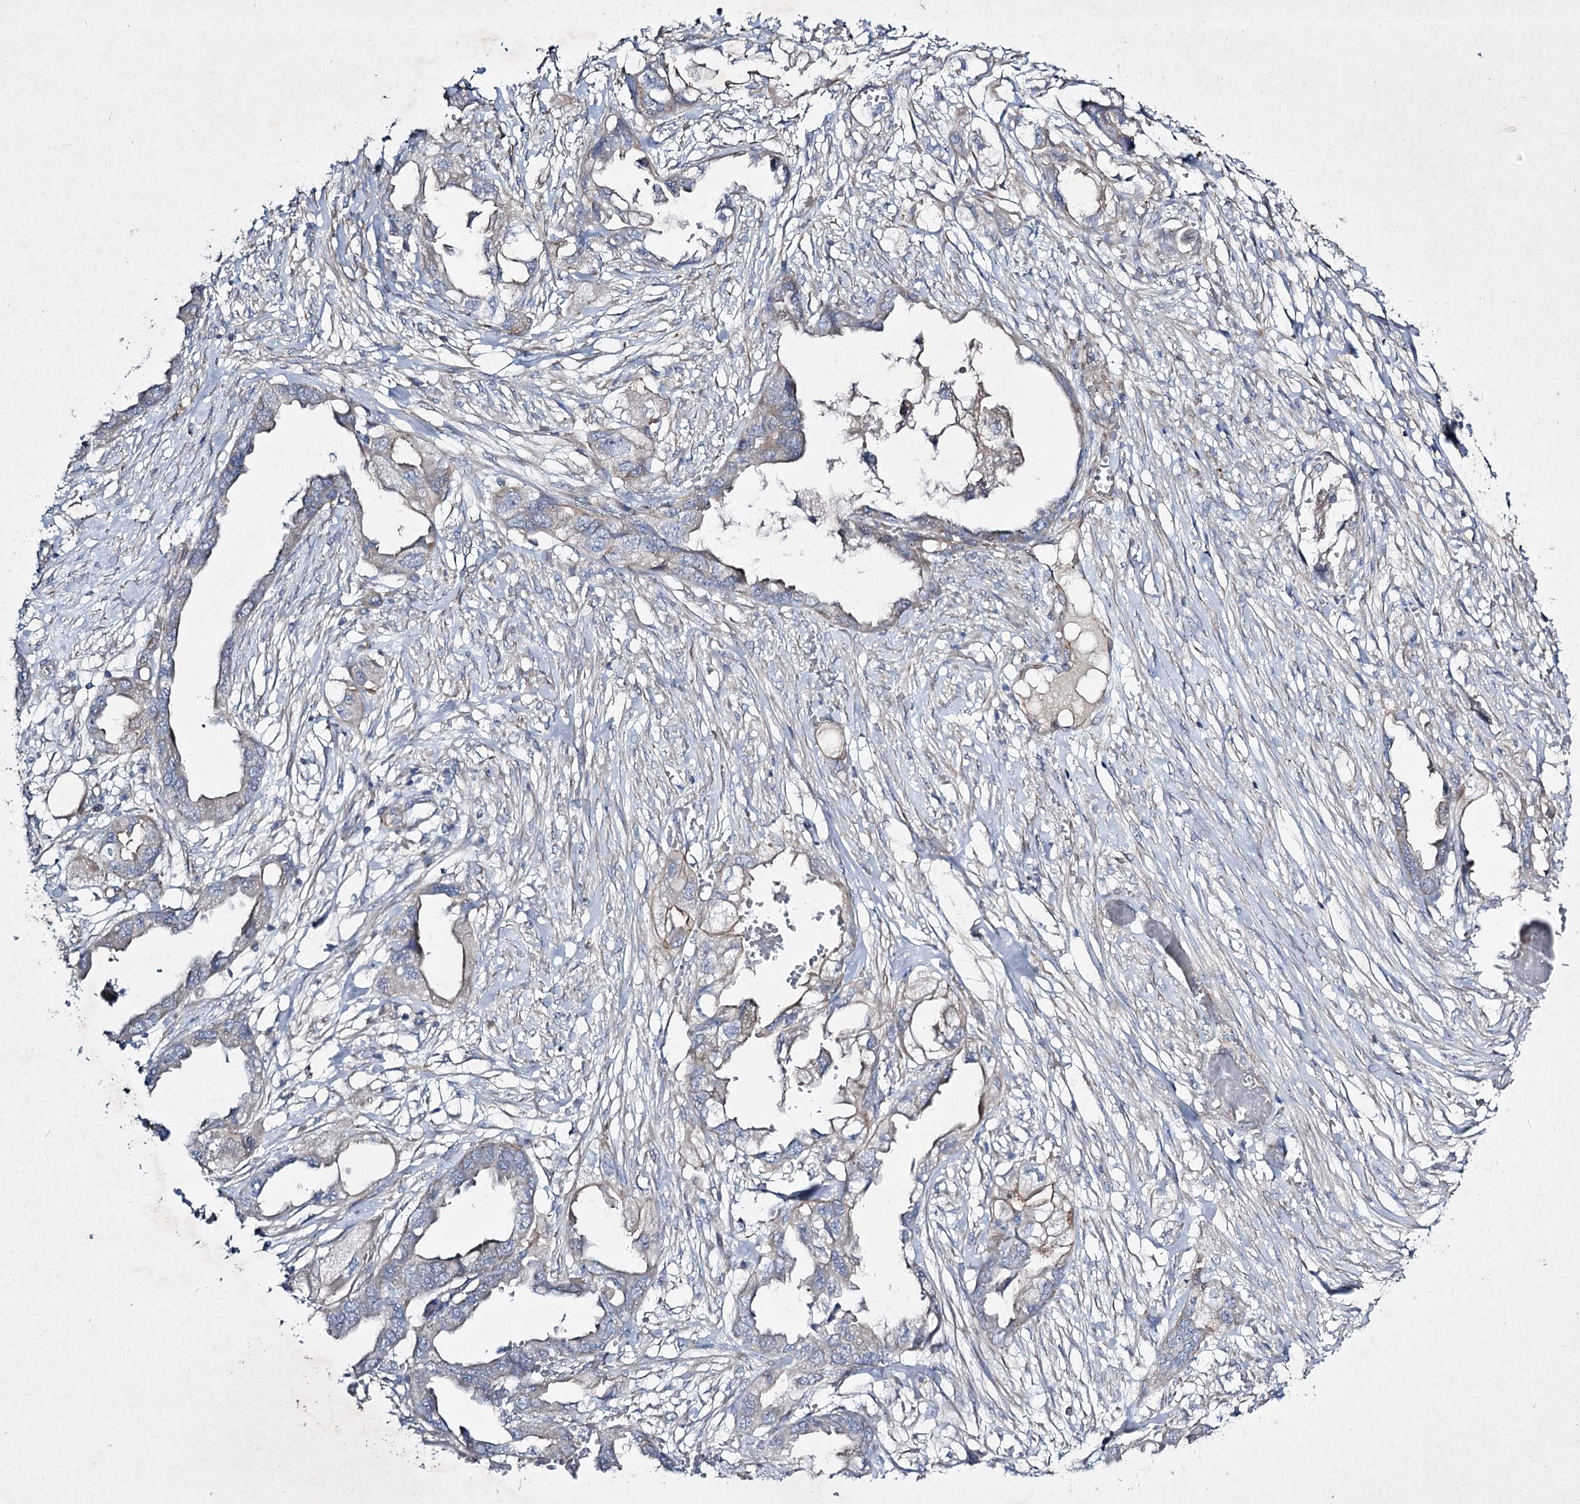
{"staining": {"intensity": "negative", "quantity": "none", "location": "none"}, "tissue": "endometrial cancer", "cell_type": "Tumor cells", "image_type": "cancer", "snomed": [{"axis": "morphology", "description": "Adenocarcinoma, NOS"}, {"axis": "morphology", "description": "Adenocarcinoma, metastatic, NOS"}, {"axis": "topography", "description": "Adipose tissue"}, {"axis": "topography", "description": "Endometrium"}], "caption": "Tumor cells show no significant expression in endometrial cancer.", "gene": "KIAA0825", "patient": {"sex": "female", "age": 67}}